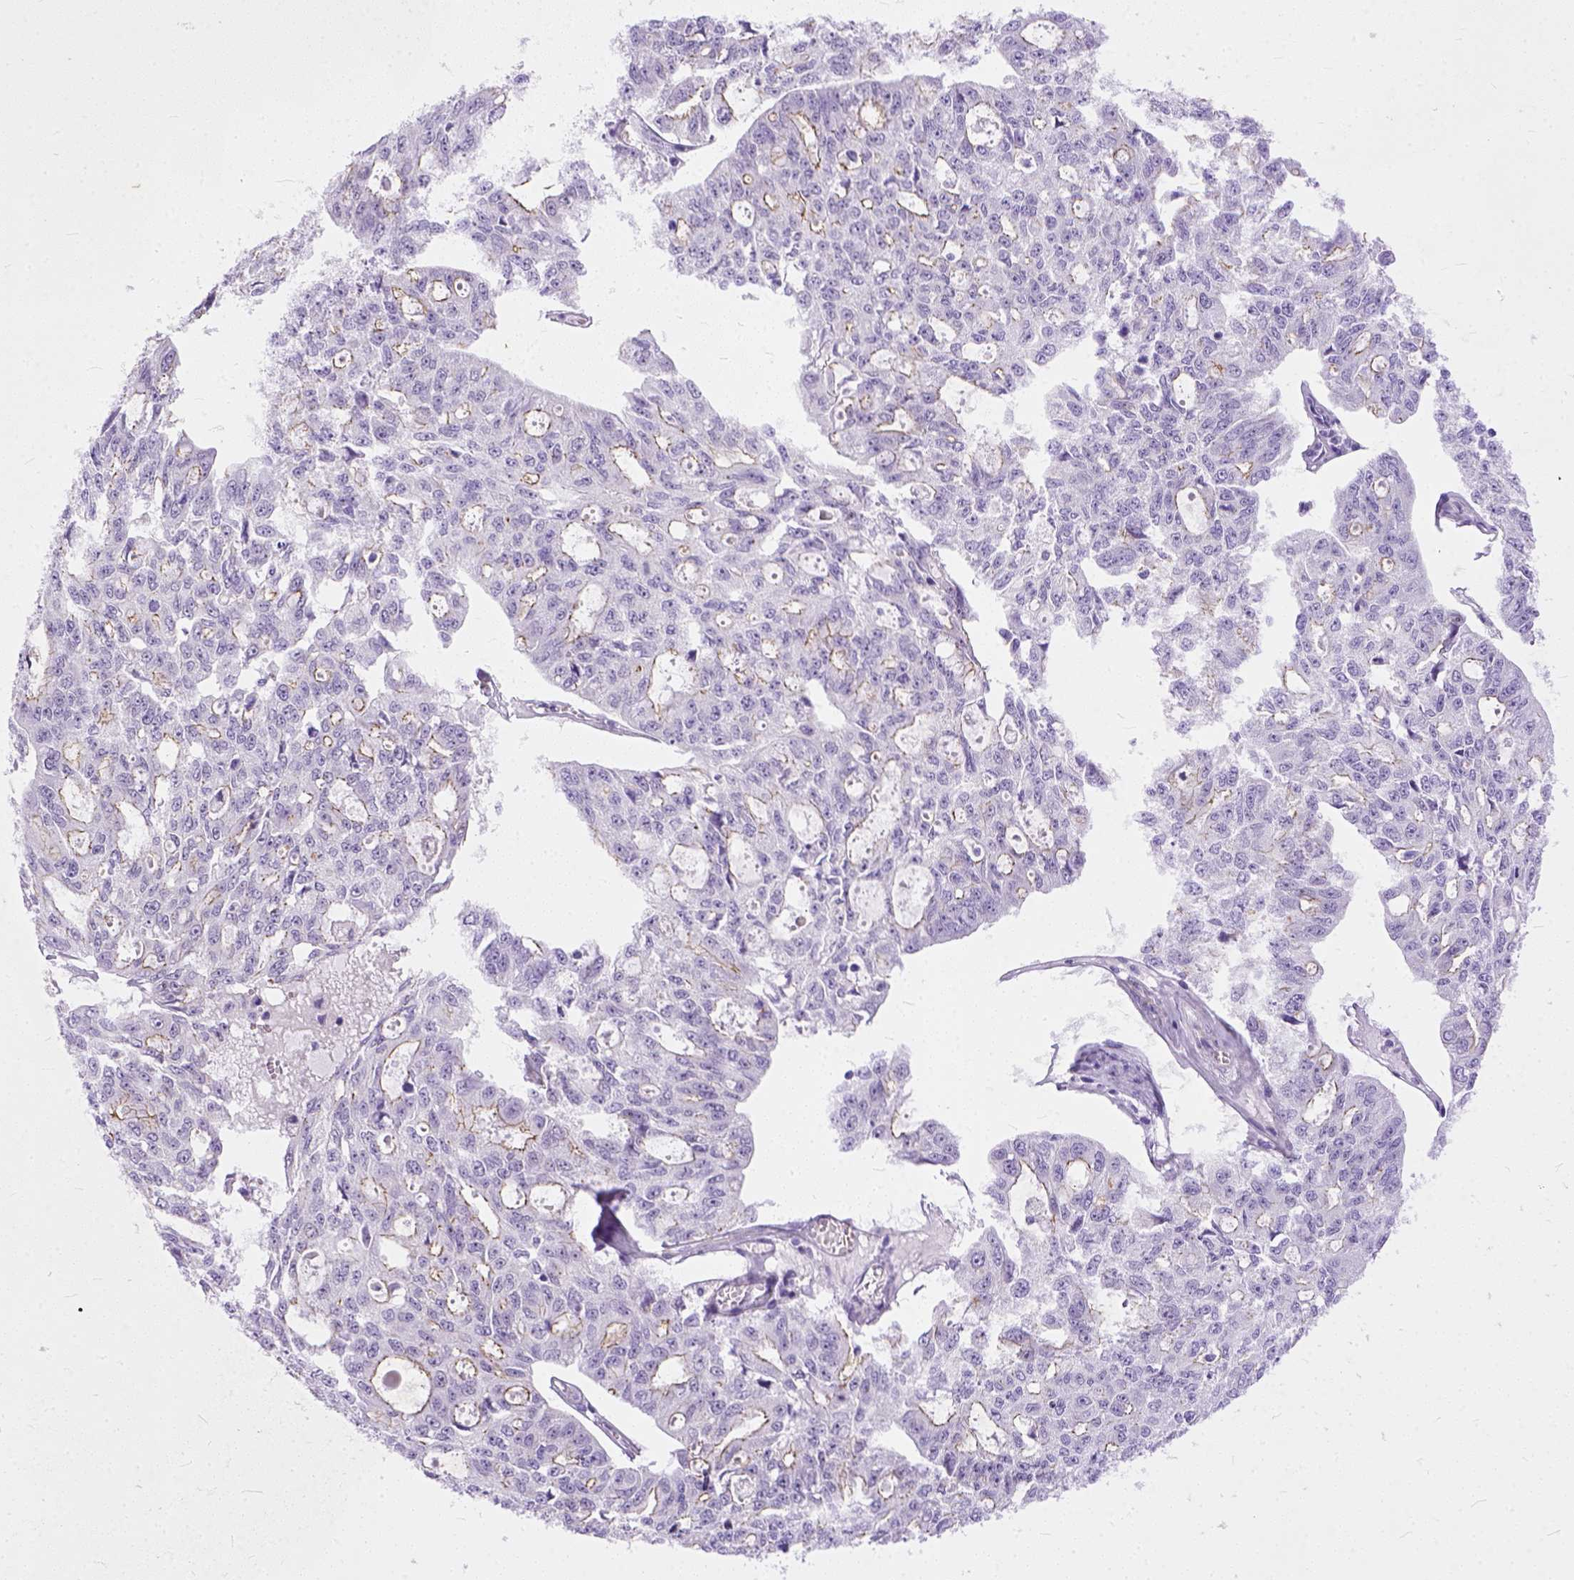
{"staining": {"intensity": "moderate", "quantity": "25%-75%", "location": "cytoplasmic/membranous"}, "tissue": "ovarian cancer", "cell_type": "Tumor cells", "image_type": "cancer", "snomed": [{"axis": "morphology", "description": "Carcinoma, endometroid"}, {"axis": "topography", "description": "Ovary"}], "caption": "Immunohistochemical staining of human endometroid carcinoma (ovarian) shows medium levels of moderate cytoplasmic/membranous protein positivity in about 25%-75% of tumor cells. Immunohistochemistry stains the protein of interest in brown and the nuclei are stained blue.", "gene": "ADGRF1", "patient": {"sex": "female", "age": 65}}